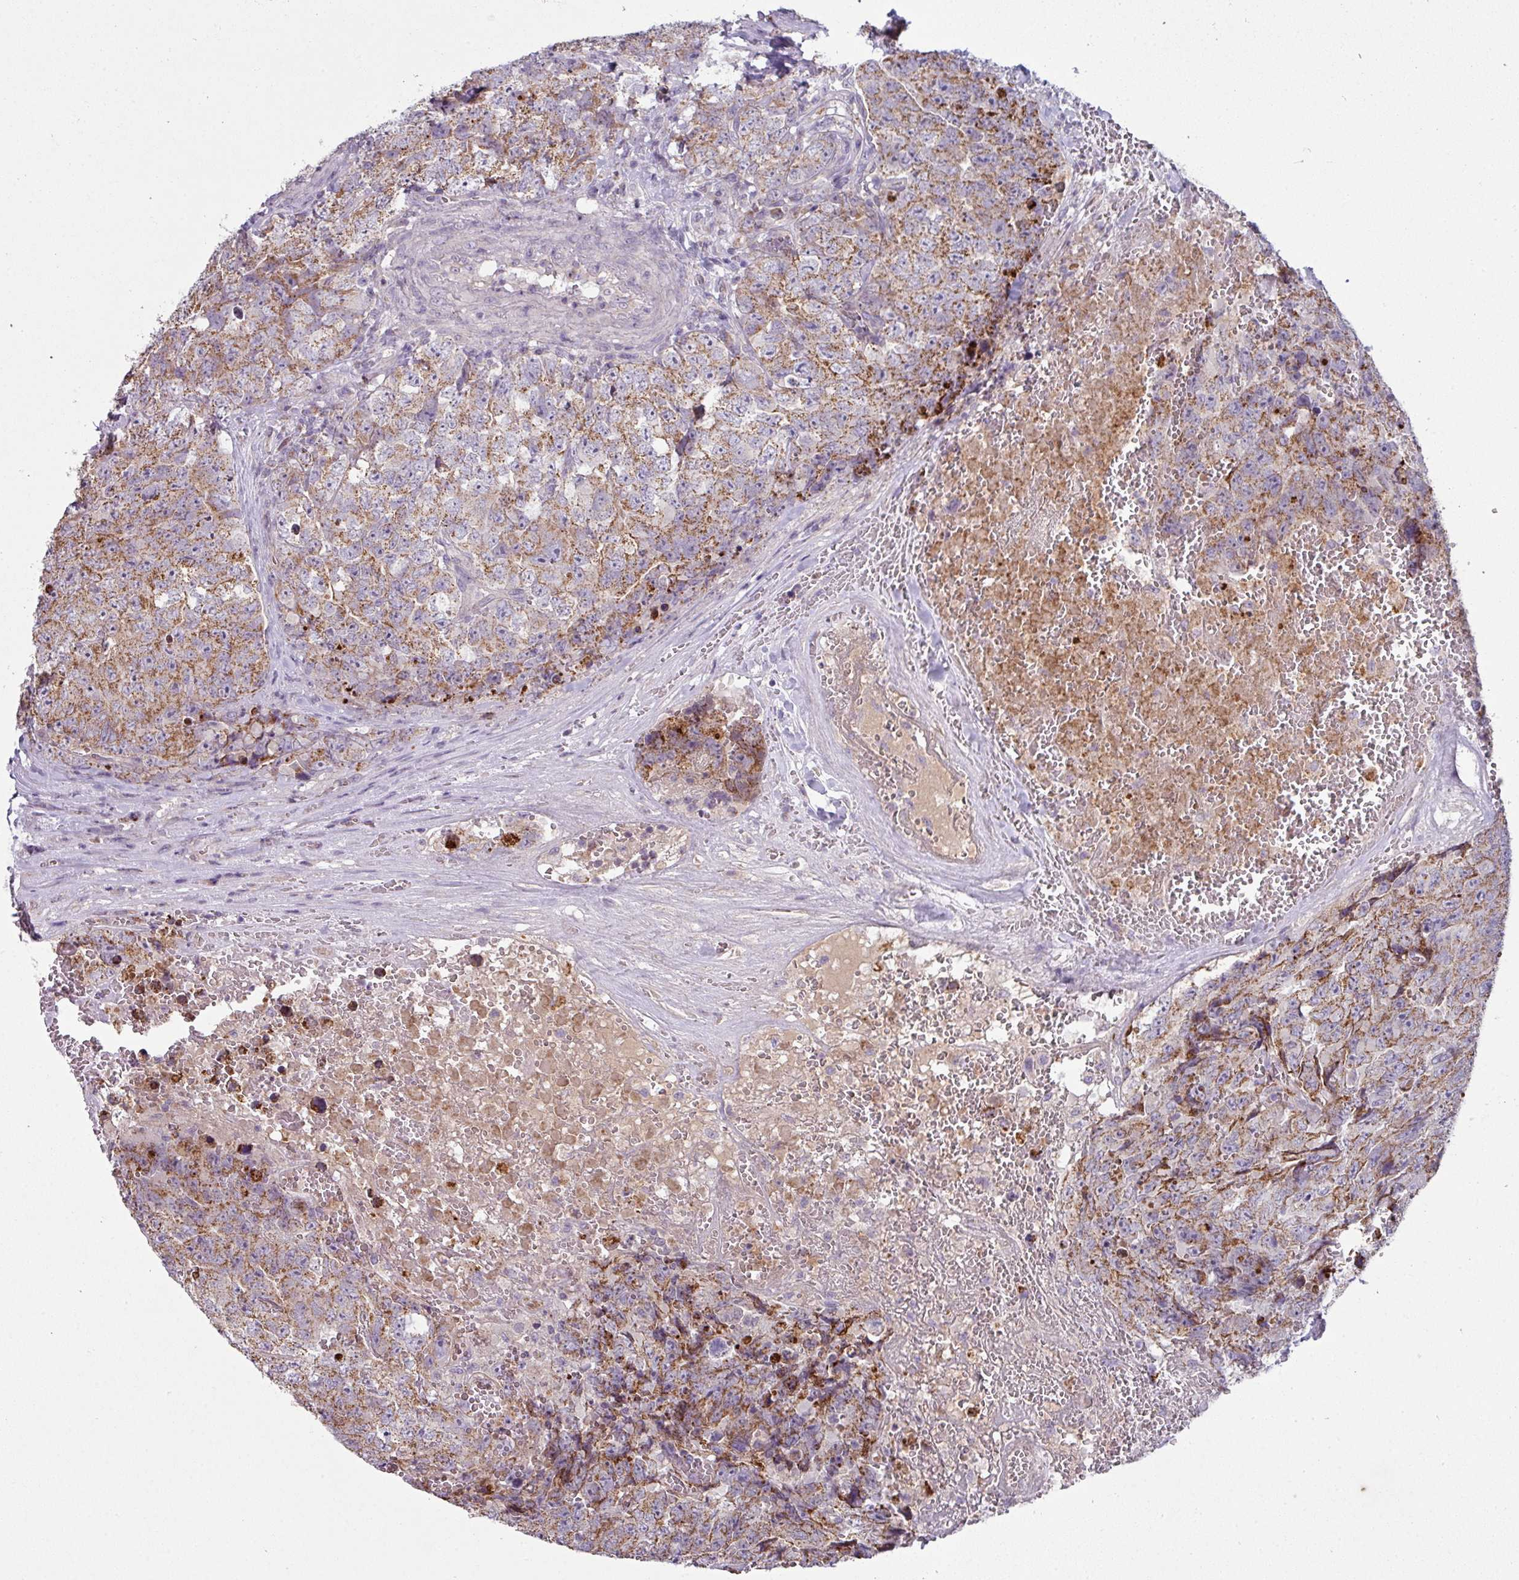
{"staining": {"intensity": "moderate", "quantity": ">75%", "location": "cytoplasmic/membranous"}, "tissue": "testis cancer", "cell_type": "Tumor cells", "image_type": "cancer", "snomed": [{"axis": "morphology", "description": "Seminoma, NOS"}, {"axis": "morphology", "description": "Teratoma, malignant, NOS"}, {"axis": "topography", "description": "Testis"}], "caption": "Approximately >75% of tumor cells in testis malignant teratoma exhibit moderate cytoplasmic/membranous protein expression as visualized by brown immunohistochemical staining.", "gene": "LRRC9", "patient": {"sex": "male", "age": 34}}